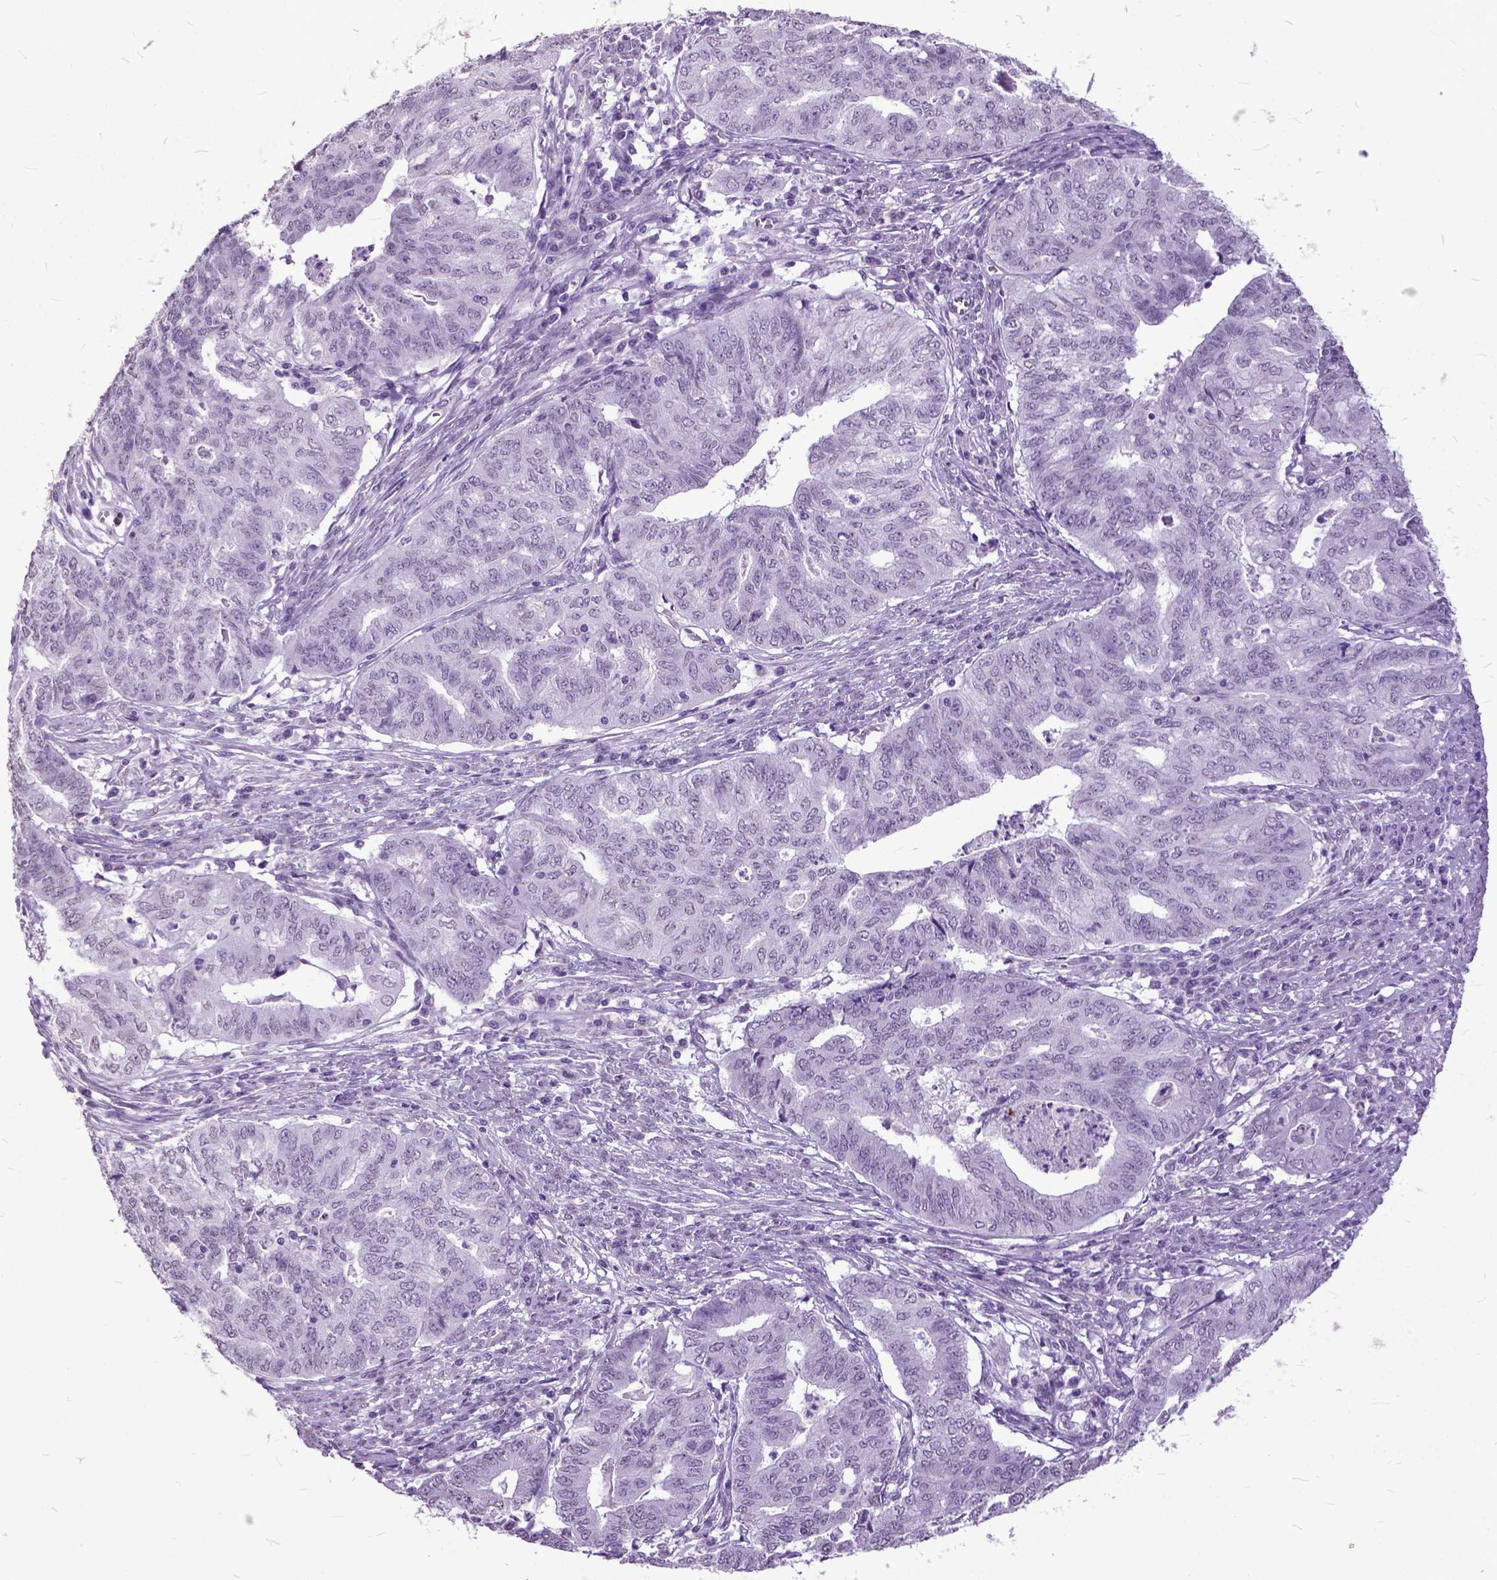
{"staining": {"intensity": "negative", "quantity": "none", "location": "none"}, "tissue": "endometrial cancer", "cell_type": "Tumor cells", "image_type": "cancer", "snomed": [{"axis": "morphology", "description": "Adenocarcinoma, NOS"}, {"axis": "topography", "description": "Endometrium"}], "caption": "High power microscopy histopathology image of an IHC image of adenocarcinoma (endometrial), revealing no significant expression in tumor cells.", "gene": "MARCHF10", "patient": {"sex": "female", "age": 79}}